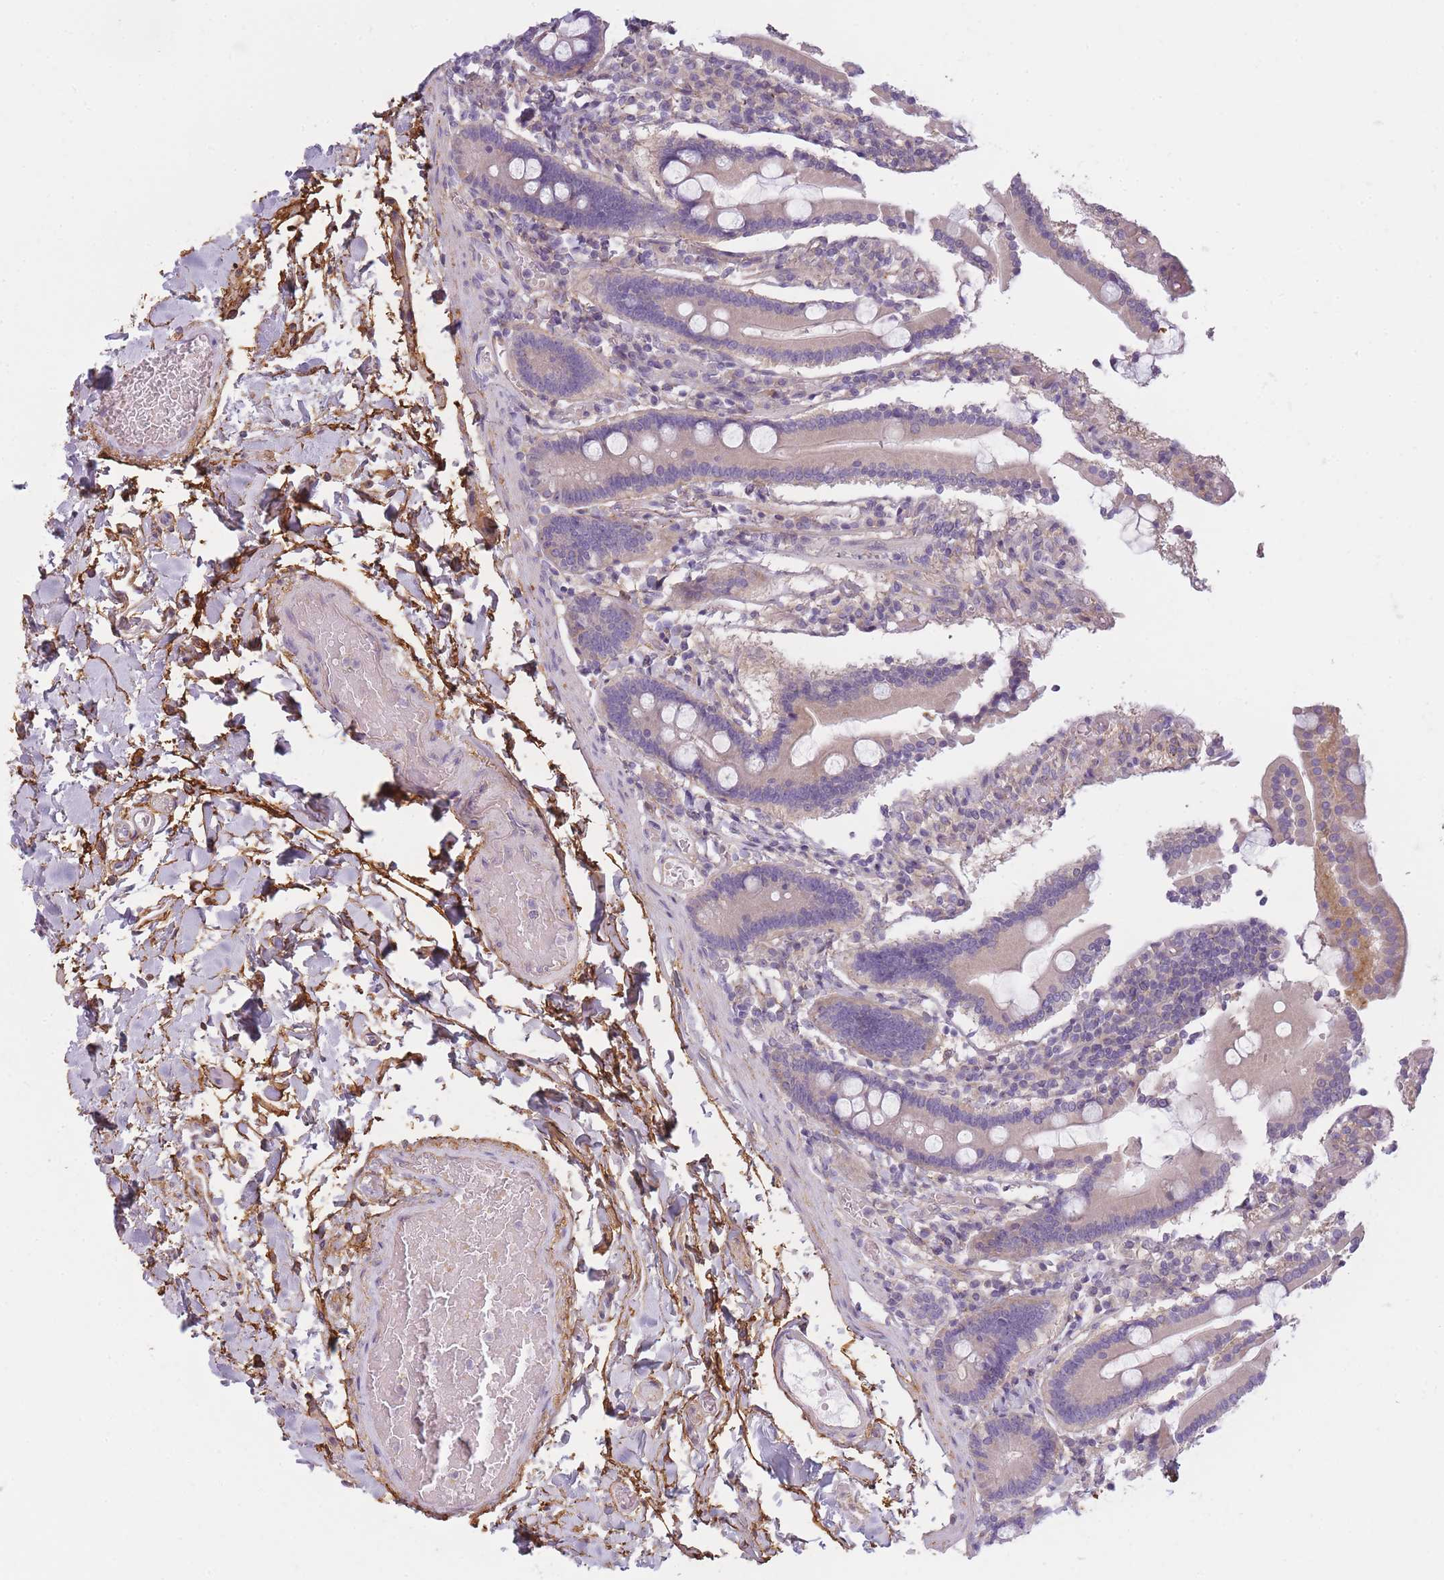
{"staining": {"intensity": "moderate", "quantity": "25%-75%", "location": "cytoplasmic/membranous"}, "tissue": "duodenum", "cell_type": "Glandular cells", "image_type": "normal", "snomed": [{"axis": "morphology", "description": "Normal tissue, NOS"}, {"axis": "topography", "description": "Duodenum"}], "caption": "Immunohistochemical staining of unremarkable duodenum displays medium levels of moderate cytoplasmic/membranous positivity in approximately 25%-75% of glandular cells.", "gene": "AP3M1", "patient": {"sex": "male", "age": 55}}